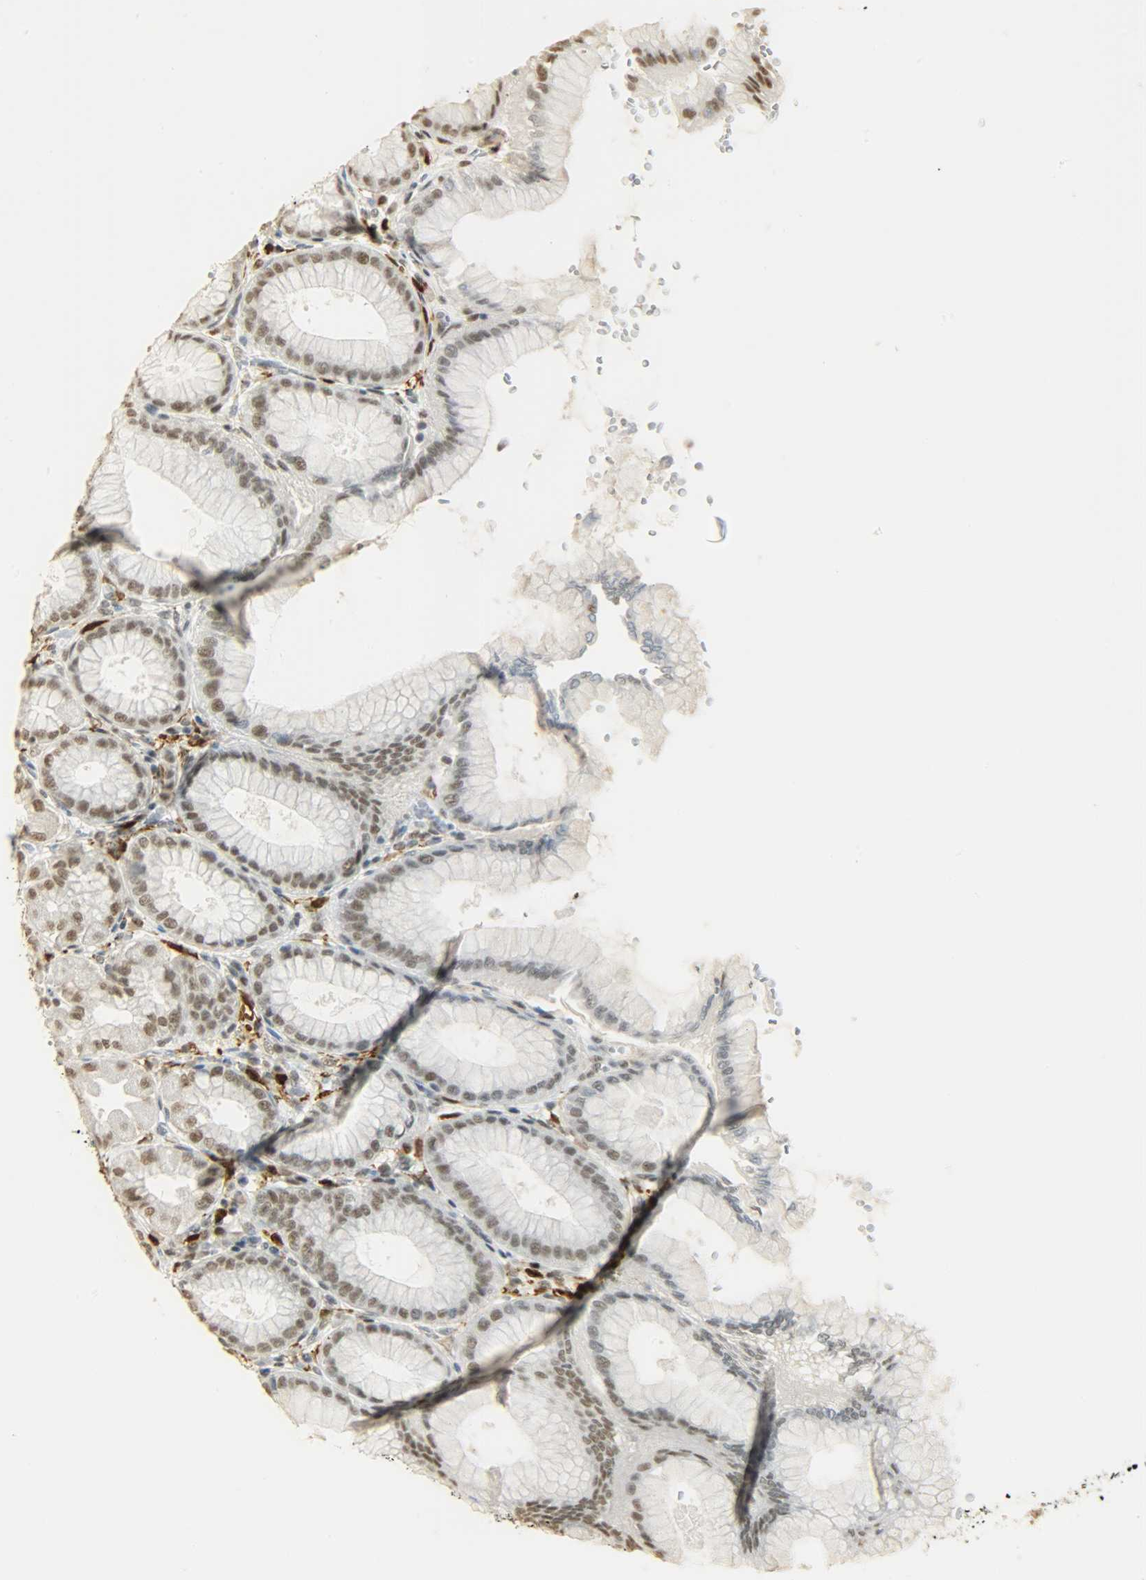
{"staining": {"intensity": "moderate", "quantity": ">75%", "location": "nuclear"}, "tissue": "stomach", "cell_type": "Glandular cells", "image_type": "normal", "snomed": [{"axis": "morphology", "description": "Normal tissue, NOS"}, {"axis": "topography", "description": "Stomach, upper"}], "caption": "Immunohistochemistry (IHC) micrograph of benign stomach: human stomach stained using immunohistochemistry (IHC) exhibits medium levels of moderate protein expression localized specifically in the nuclear of glandular cells, appearing as a nuclear brown color.", "gene": "NGFR", "patient": {"sex": "female", "age": 56}}